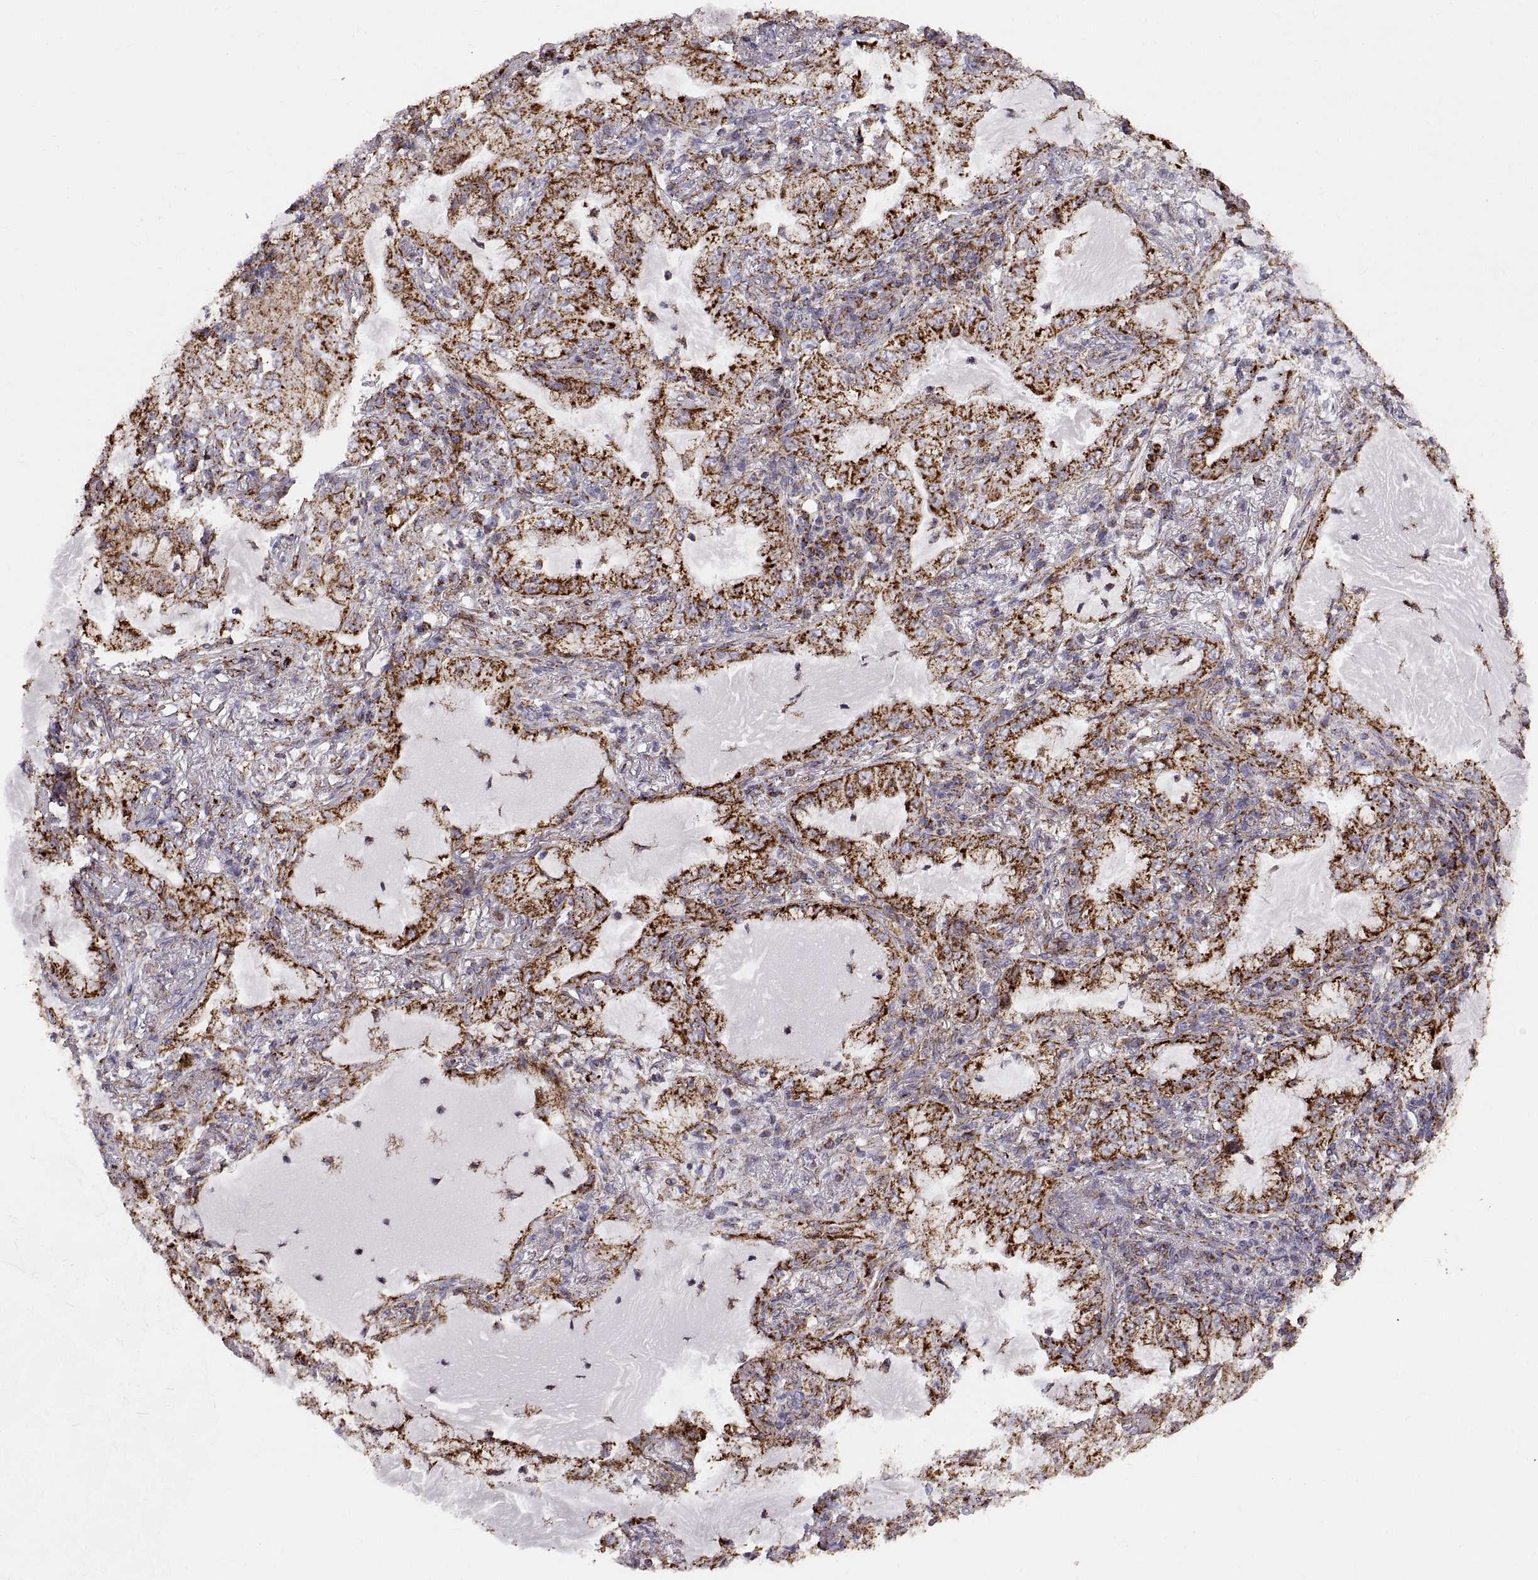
{"staining": {"intensity": "strong", "quantity": ">75%", "location": "cytoplasmic/membranous"}, "tissue": "lung cancer", "cell_type": "Tumor cells", "image_type": "cancer", "snomed": [{"axis": "morphology", "description": "Adenocarcinoma, NOS"}, {"axis": "topography", "description": "Lung"}], "caption": "Immunohistochemistry (DAB (3,3'-diaminobenzidine)) staining of human lung cancer demonstrates strong cytoplasmic/membranous protein positivity in approximately >75% of tumor cells.", "gene": "ARSD", "patient": {"sex": "female", "age": 73}}